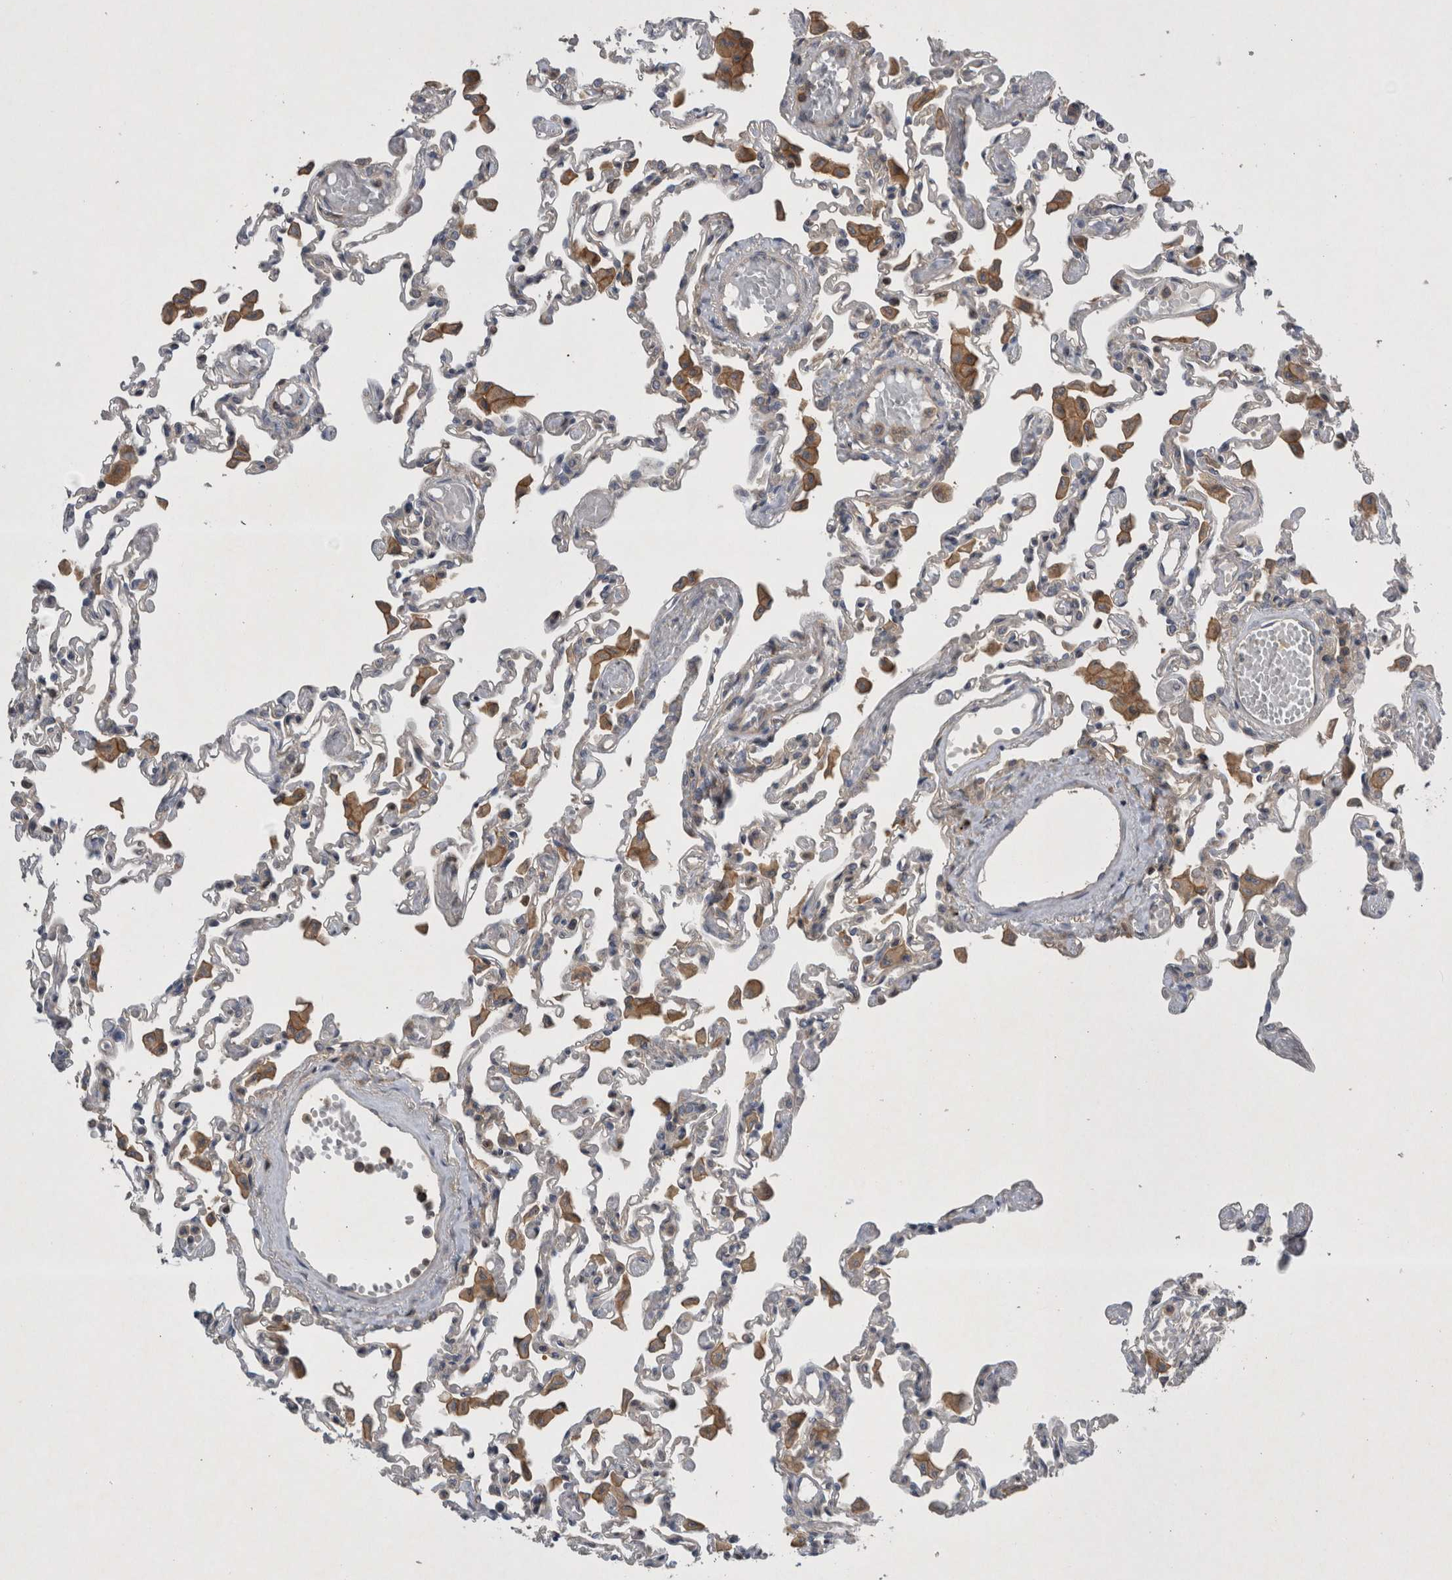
{"staining": {"intensity": "weak", "quantity": "<25%", "location": "cytoplasmic/membranous"}, "tissue": "lung", "cell_type": "Alveolar cells", "image_type": "normal", "snomed": [{"axis": "morphology", "description": "Normal tissue, NOS"}, {"axis": "topography", "description": "Bronchus"}, {"axis": "topography", "description": "Lung"}], "caption": "Human lung stained for a protein using immunohistochemistry demonstrates no positivity in alveolar cells.", "gene": "SCARA5", "patient": {"sex": "female", "age": 49}}